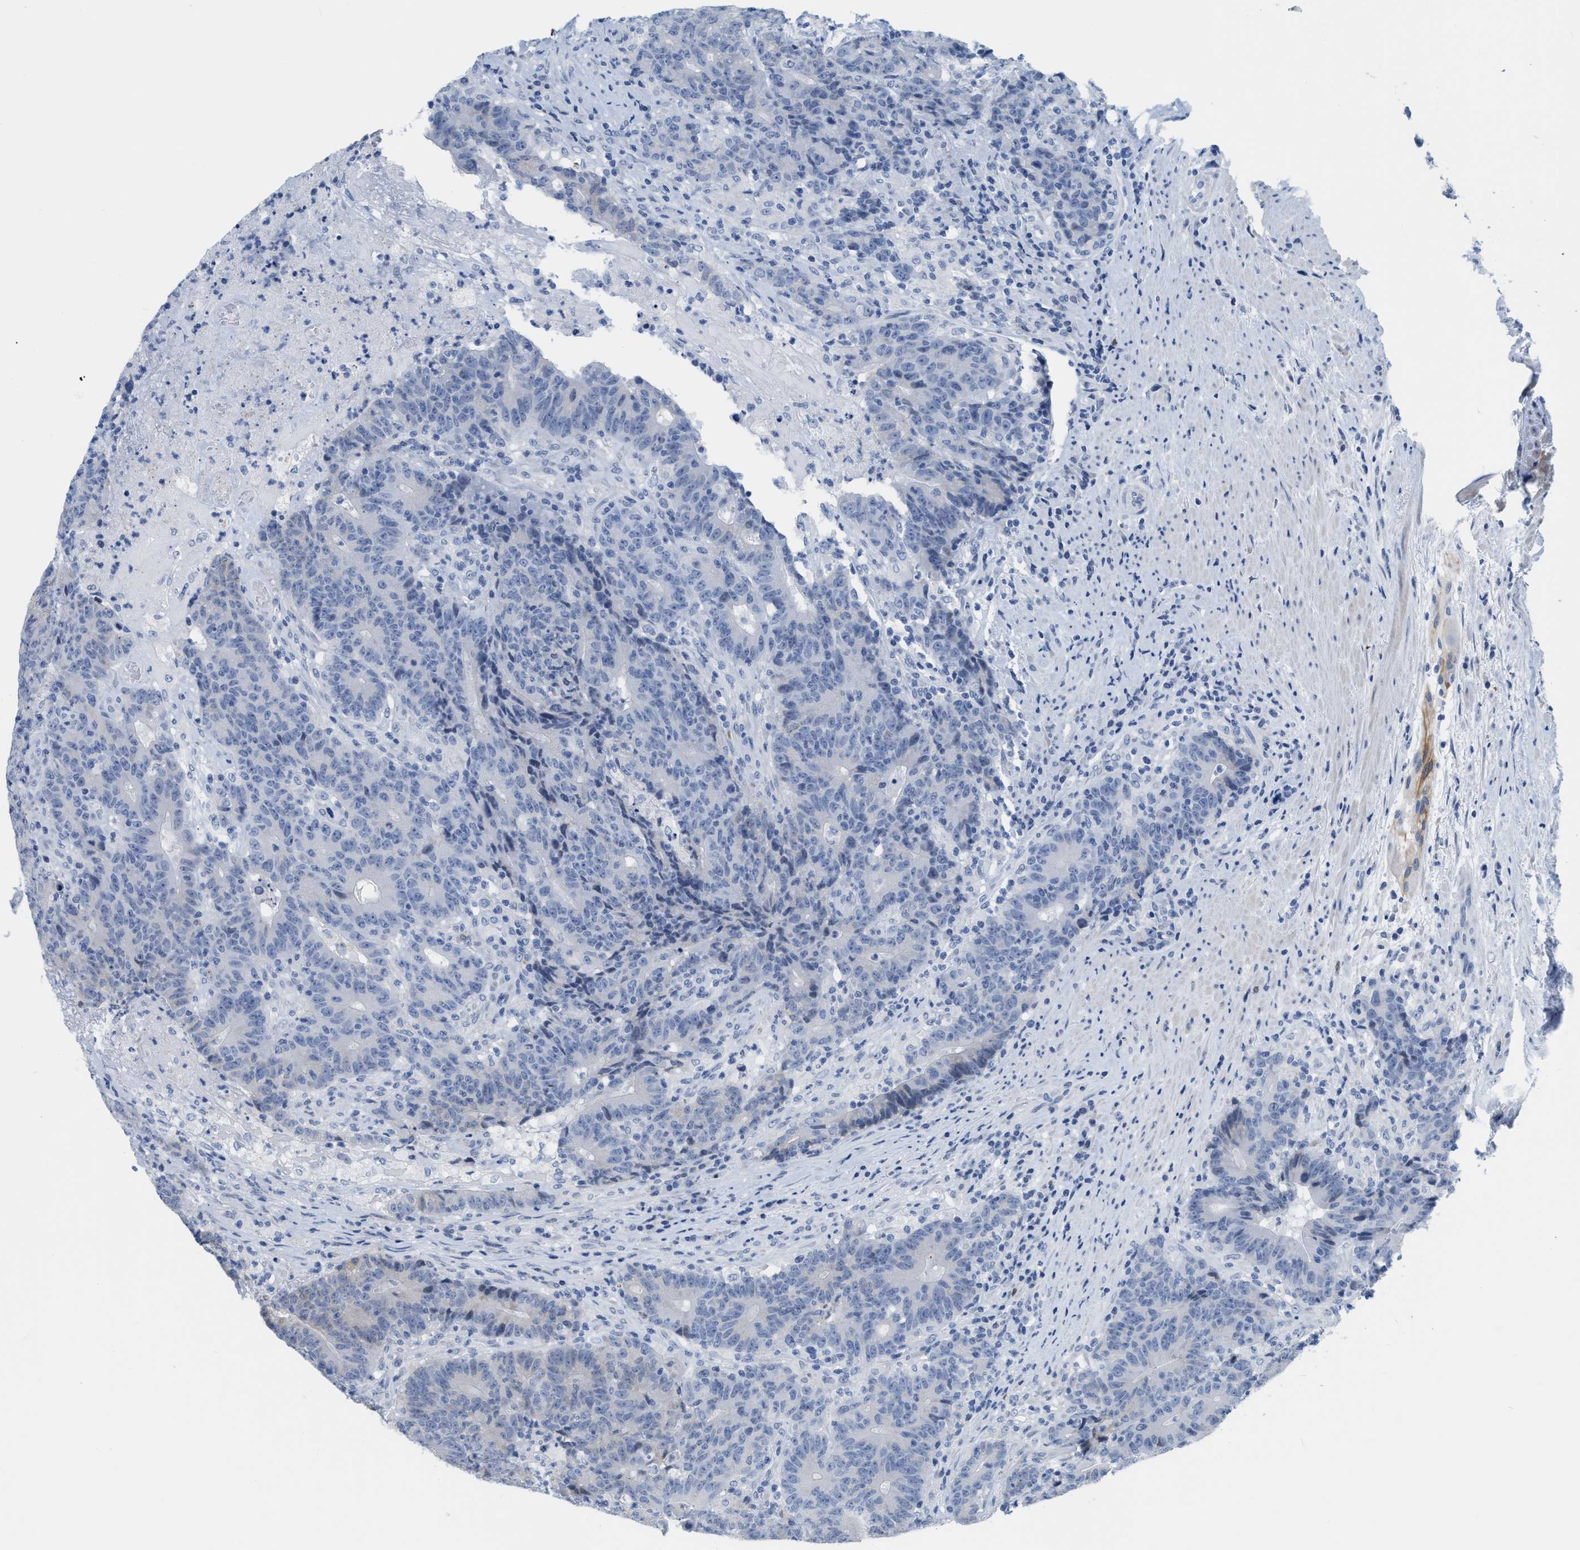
{"staining": {"intensity": "negative", "quantity": "none", "location": "none"}, "tissue": "colorectal cancer", "cell_type": "Tumor cells", "image_type": "cancer", "snomed": [{"axis": "morphology", "description": "Normal tissue, NOS"}, {"axis": "morphology", "description": "Adenocarcinoma, NOS"}, {"axis": "topography", "description": "Colon"}], "caption": "Human adenocarcinoma (colorectal) stained for a protein using IHC displays no staining in tumor cells.", "gene": "CRYM", "patient": {"sex": "female", "age": 75}}